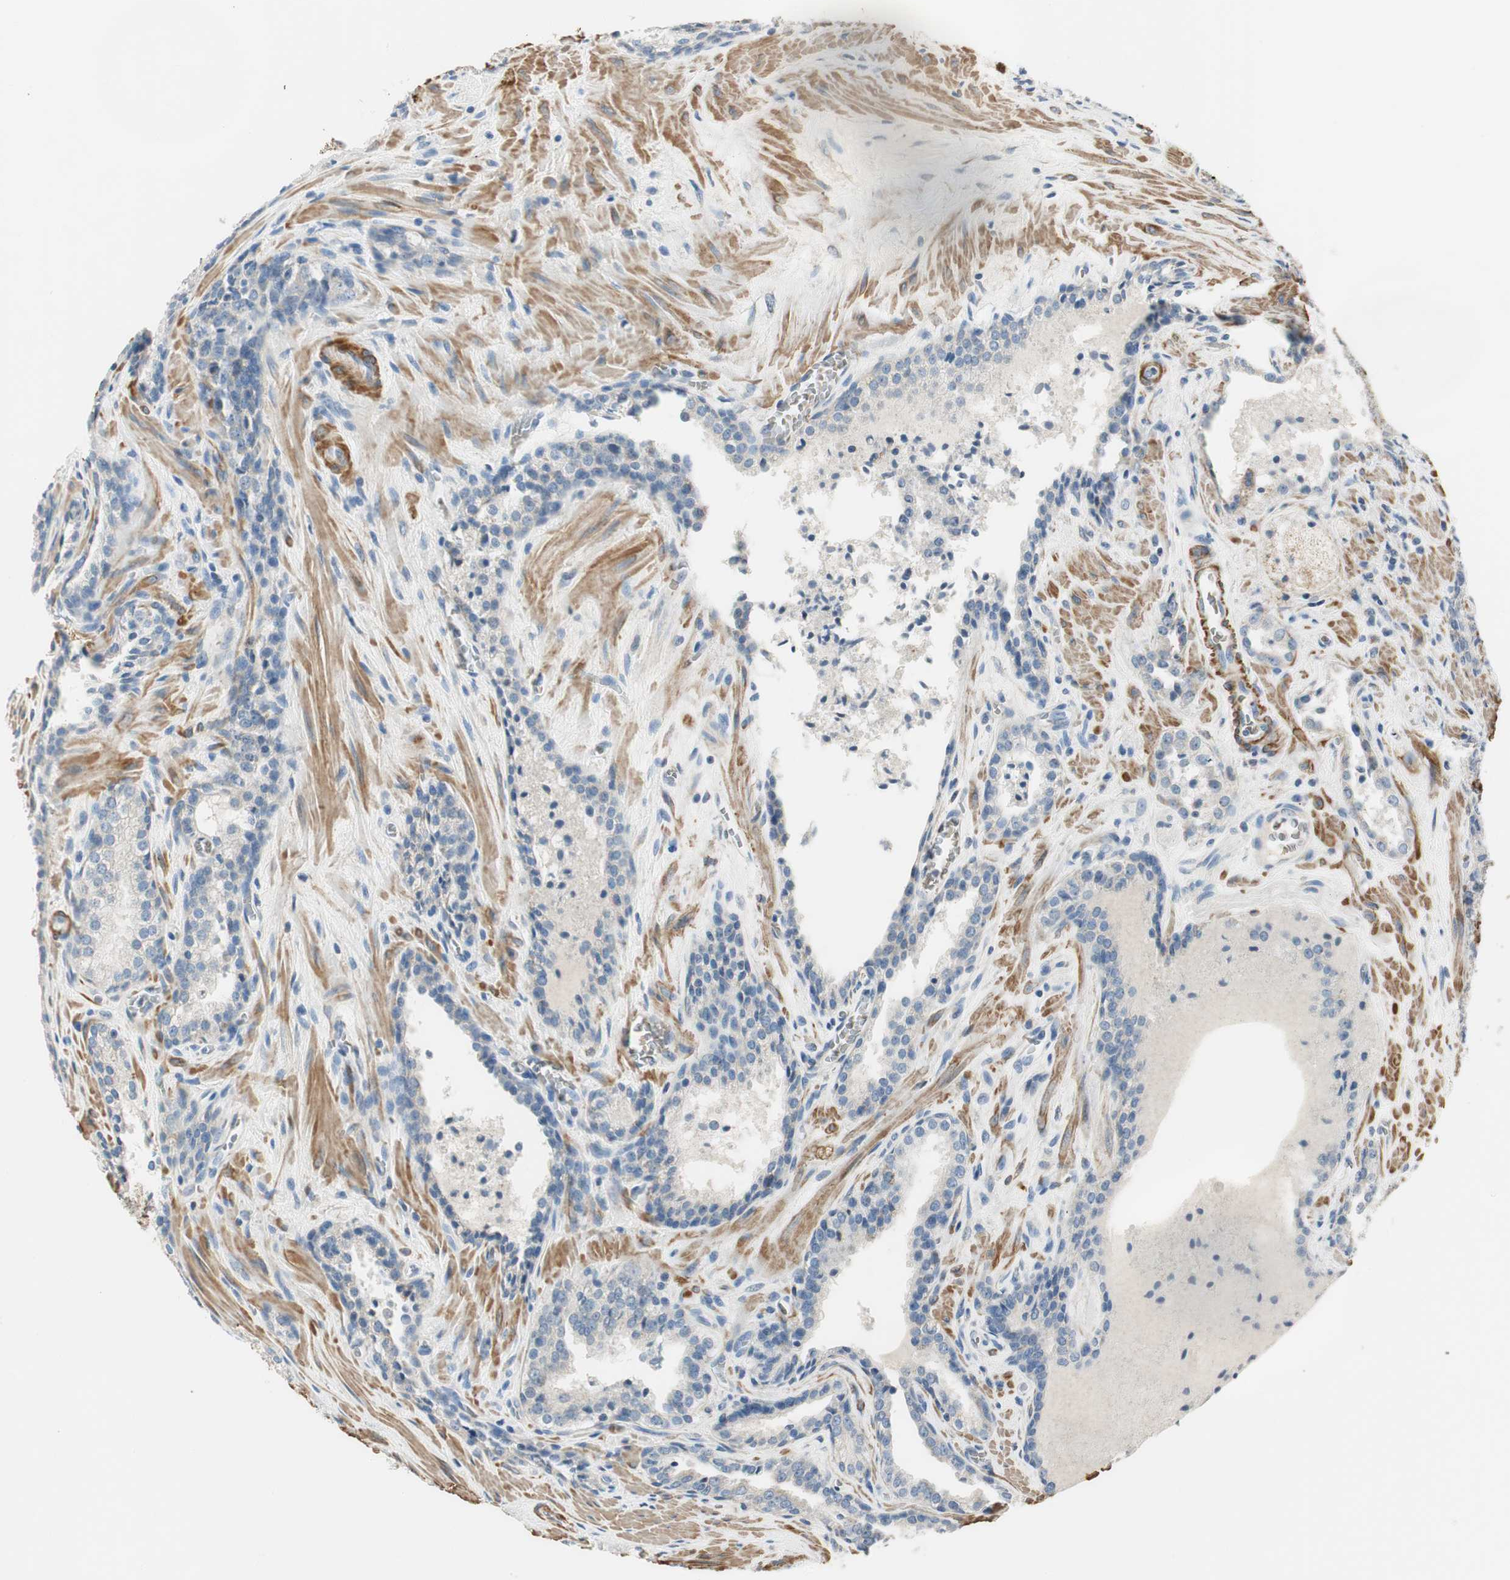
{"staining": {"intensity": "negative", "quantity": "none", "location": "none"}, "tissue": "prostate cancer", "cell_type": "Tumor cells", "image_type": "cancer", "snomed": [{"axis": "morphology", "description": "Adenocarcinoma, Low grade"}, {"axis": "topography", "description": "Prostate"}], "caption": "IHC image of prostate cancer (low-grade adenocarcinoma) stained for a protein (brown), which reveals no positivity in tumor cells. (Brightfield microscopy of DAB (3,3'-diaminobenzidine) immunohistochemistry (IHC) at high magnification).", "gene": "RORB", "patient": {"sex": "male", "age": 60}}